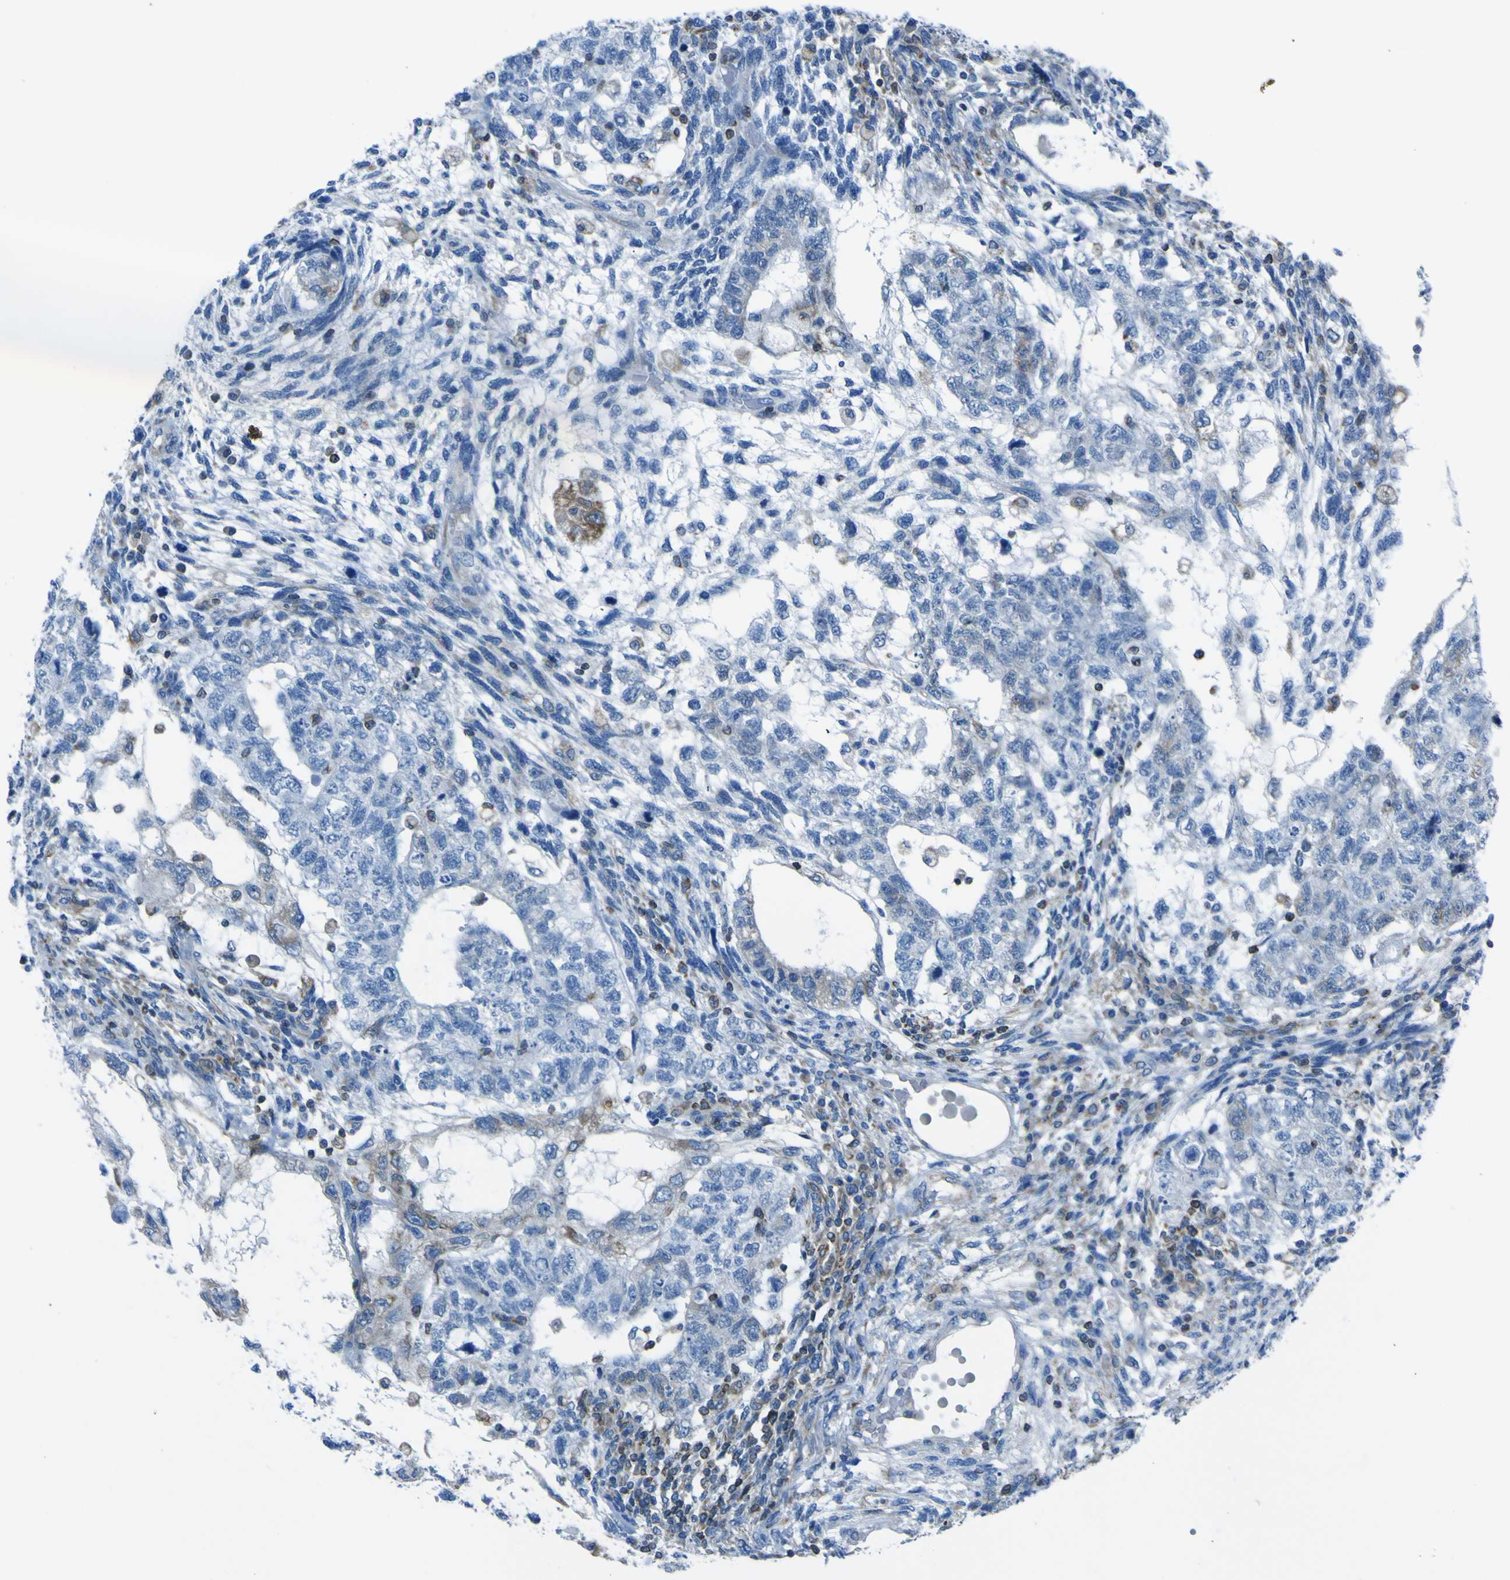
{"staining": {"intensity": "moderate", "quantity": "<25%", "location": "cytoplasmic/membranous"}, "tissue": "testis cancer", "cell_type": "Tumor cells", "image_type": "cancer", "snomed": [{"axis": "morphology", "description": "Normal tissue, NOS"}, {"axis": "morphology", "description": "Carcinoma, Embryonal, NOS"}, {"axis": "topography", "description": "Testis"}], "caption": "Testis cancer (embryonal carcinoma) stained with a protein marker shows moderate staining in tumor cells.", "gene": "STIM1", "patient": {"sex": "male", "age": 36}}